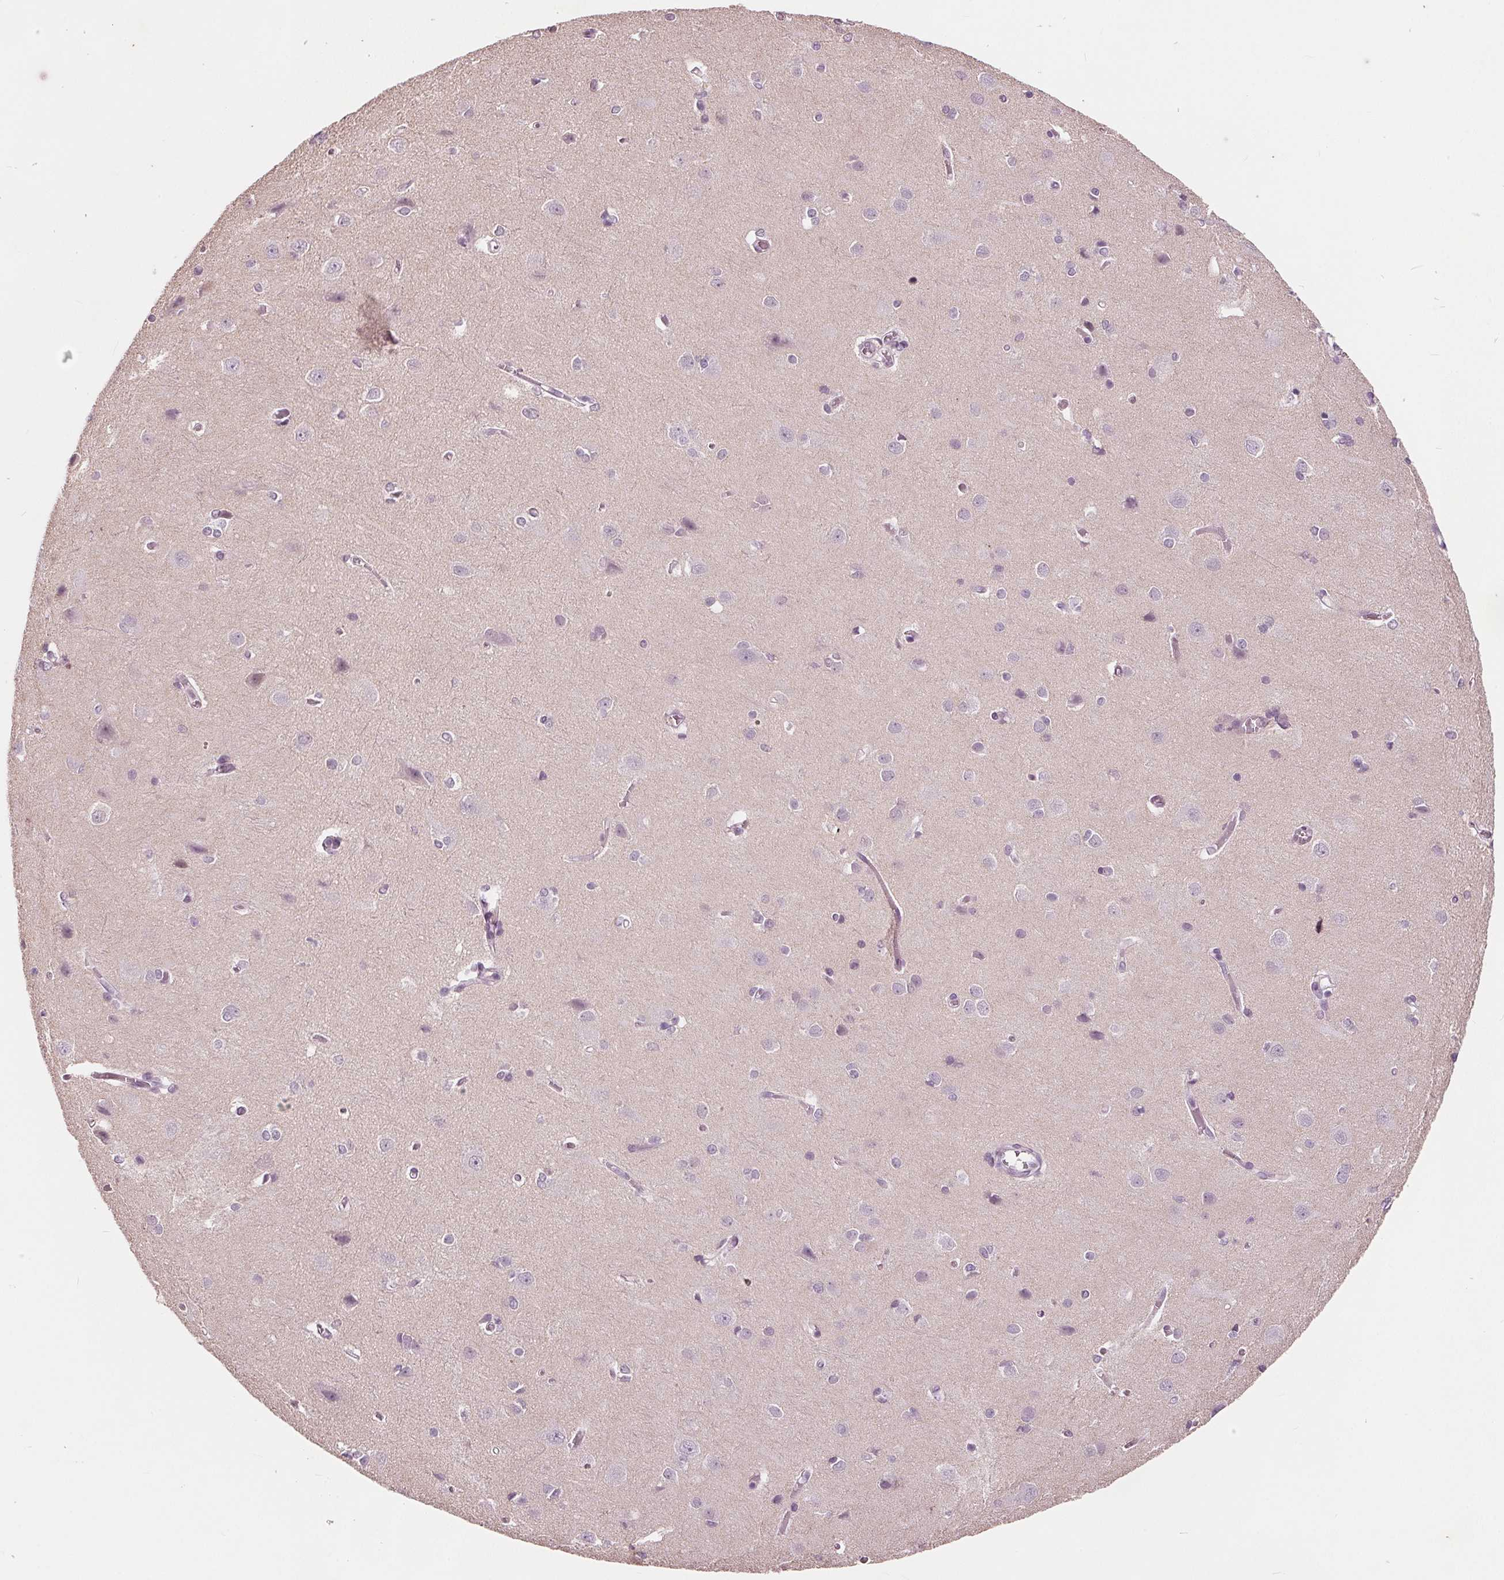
{"staining": {"intensity": "negative", "quantity": "none", "location": "none"}, "tissue": "cerebral cortex", "cell_type": "Endothelial cells", "image_type": "normal", "snomed": [{"axis": "morphology", "description": "Normal tissue, NOS"}, {"axis": "topography", "description": "Cerebral cortex"}], "caption": "IHC image of unremarkable cerebral cortex: human cerebral cortex stained with DAB (3,3'-diaminobenzidine) shows no significant protein positivity in endothelial cells.", "gene": "TKFC", "patient": {"sex": "male", "age": 37}}